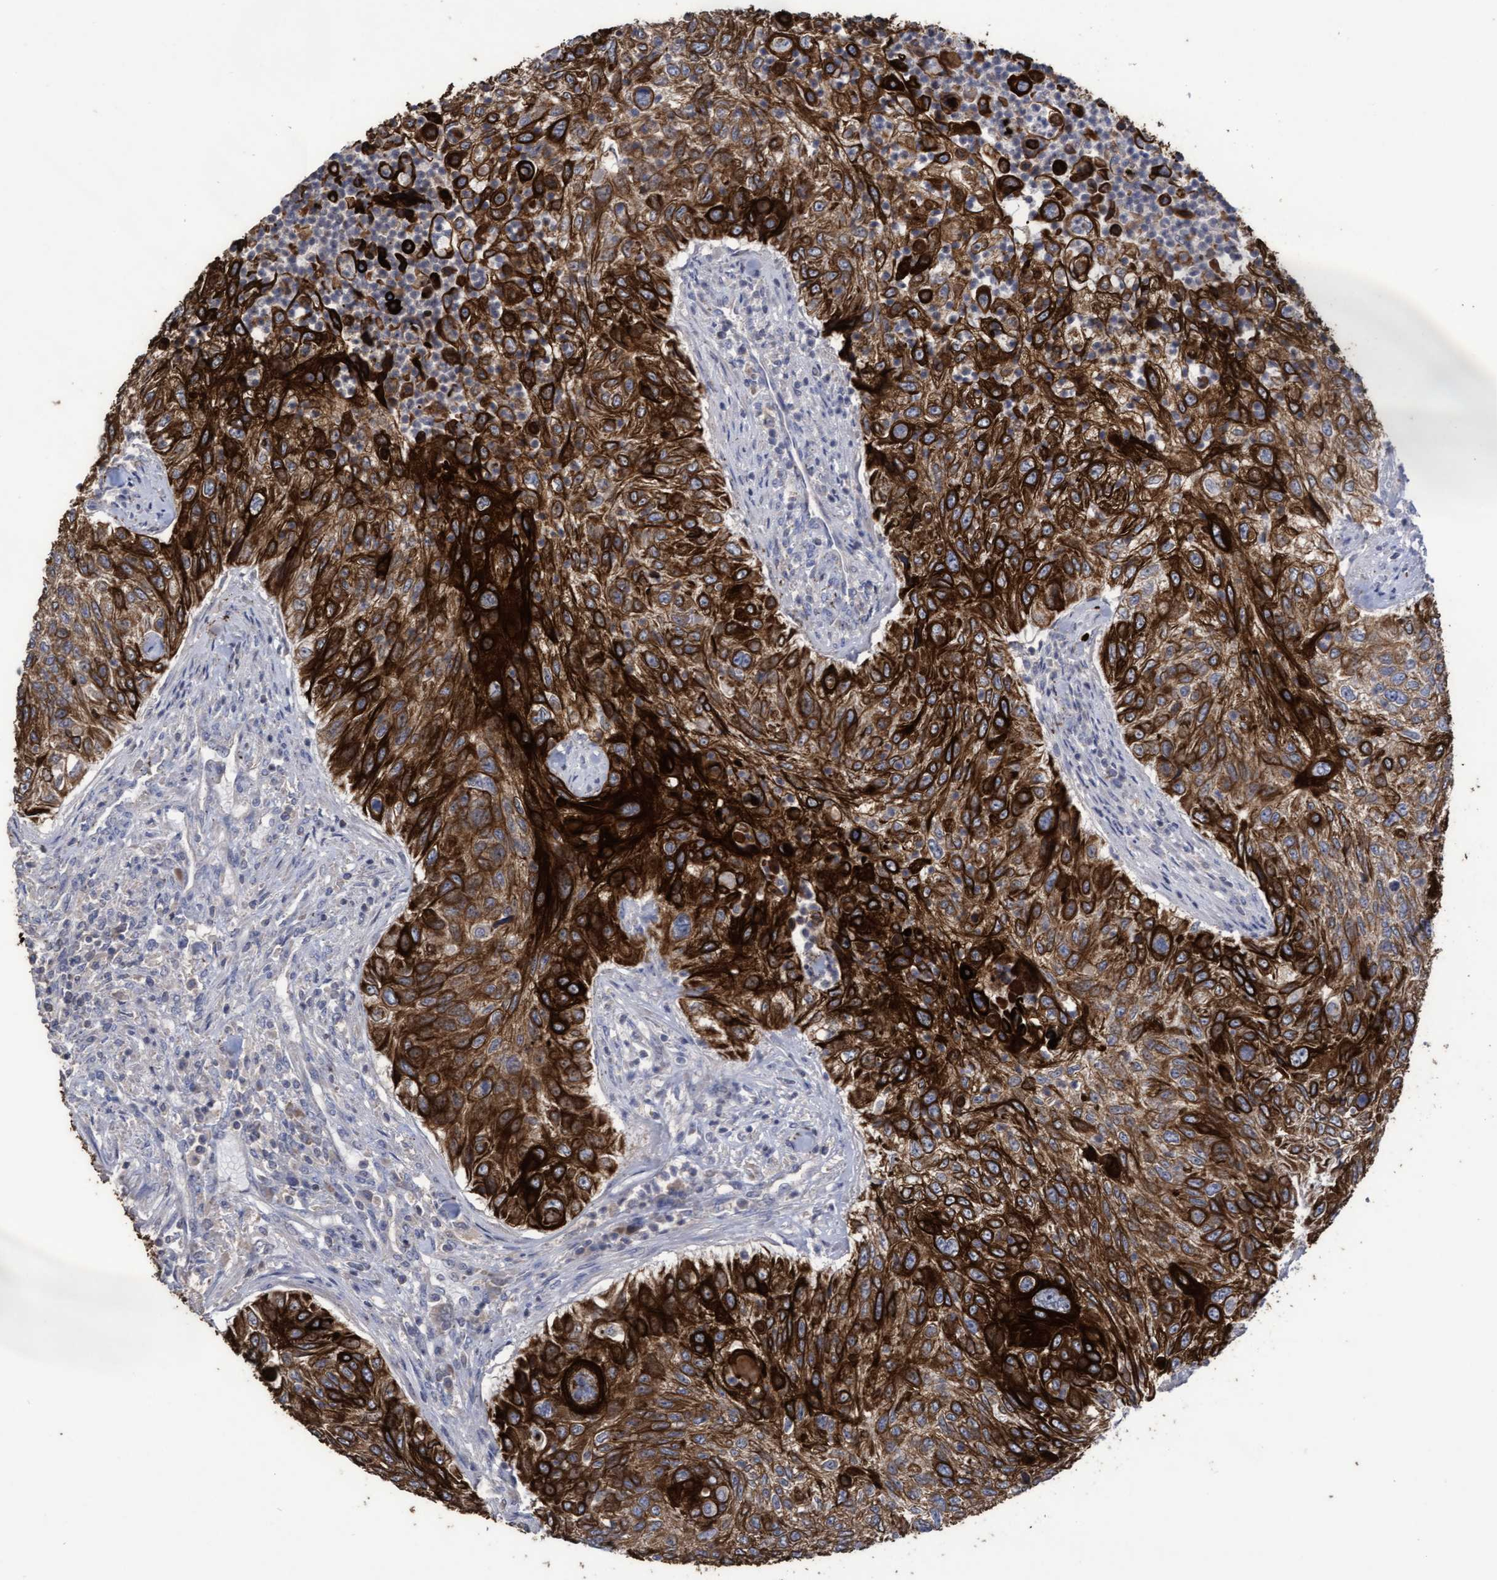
{"staining": {"intensity": "strong", "quantity": ">75%", "location": "cytoplasmic/membranous"}, "tissue": "urothelial cancer", "cell_type": "Tumor cells", "image_type": "cancer", "snomed": [{"axis": "morphology", "description": "Urothelial carcinoma, High grade"}, {"axis": "topography", "description": "Urinary bladder"}], "caption": "Tumor cells demonstrate high levels of strong cytoplasmic/membranous staining in about >75% of cells in human urothelial cancer. The protein of interest is shown in brown color, while the nuclei are stained blue.", "gene": "KRT24", "patient": {"sex": "female", "age": 60}}